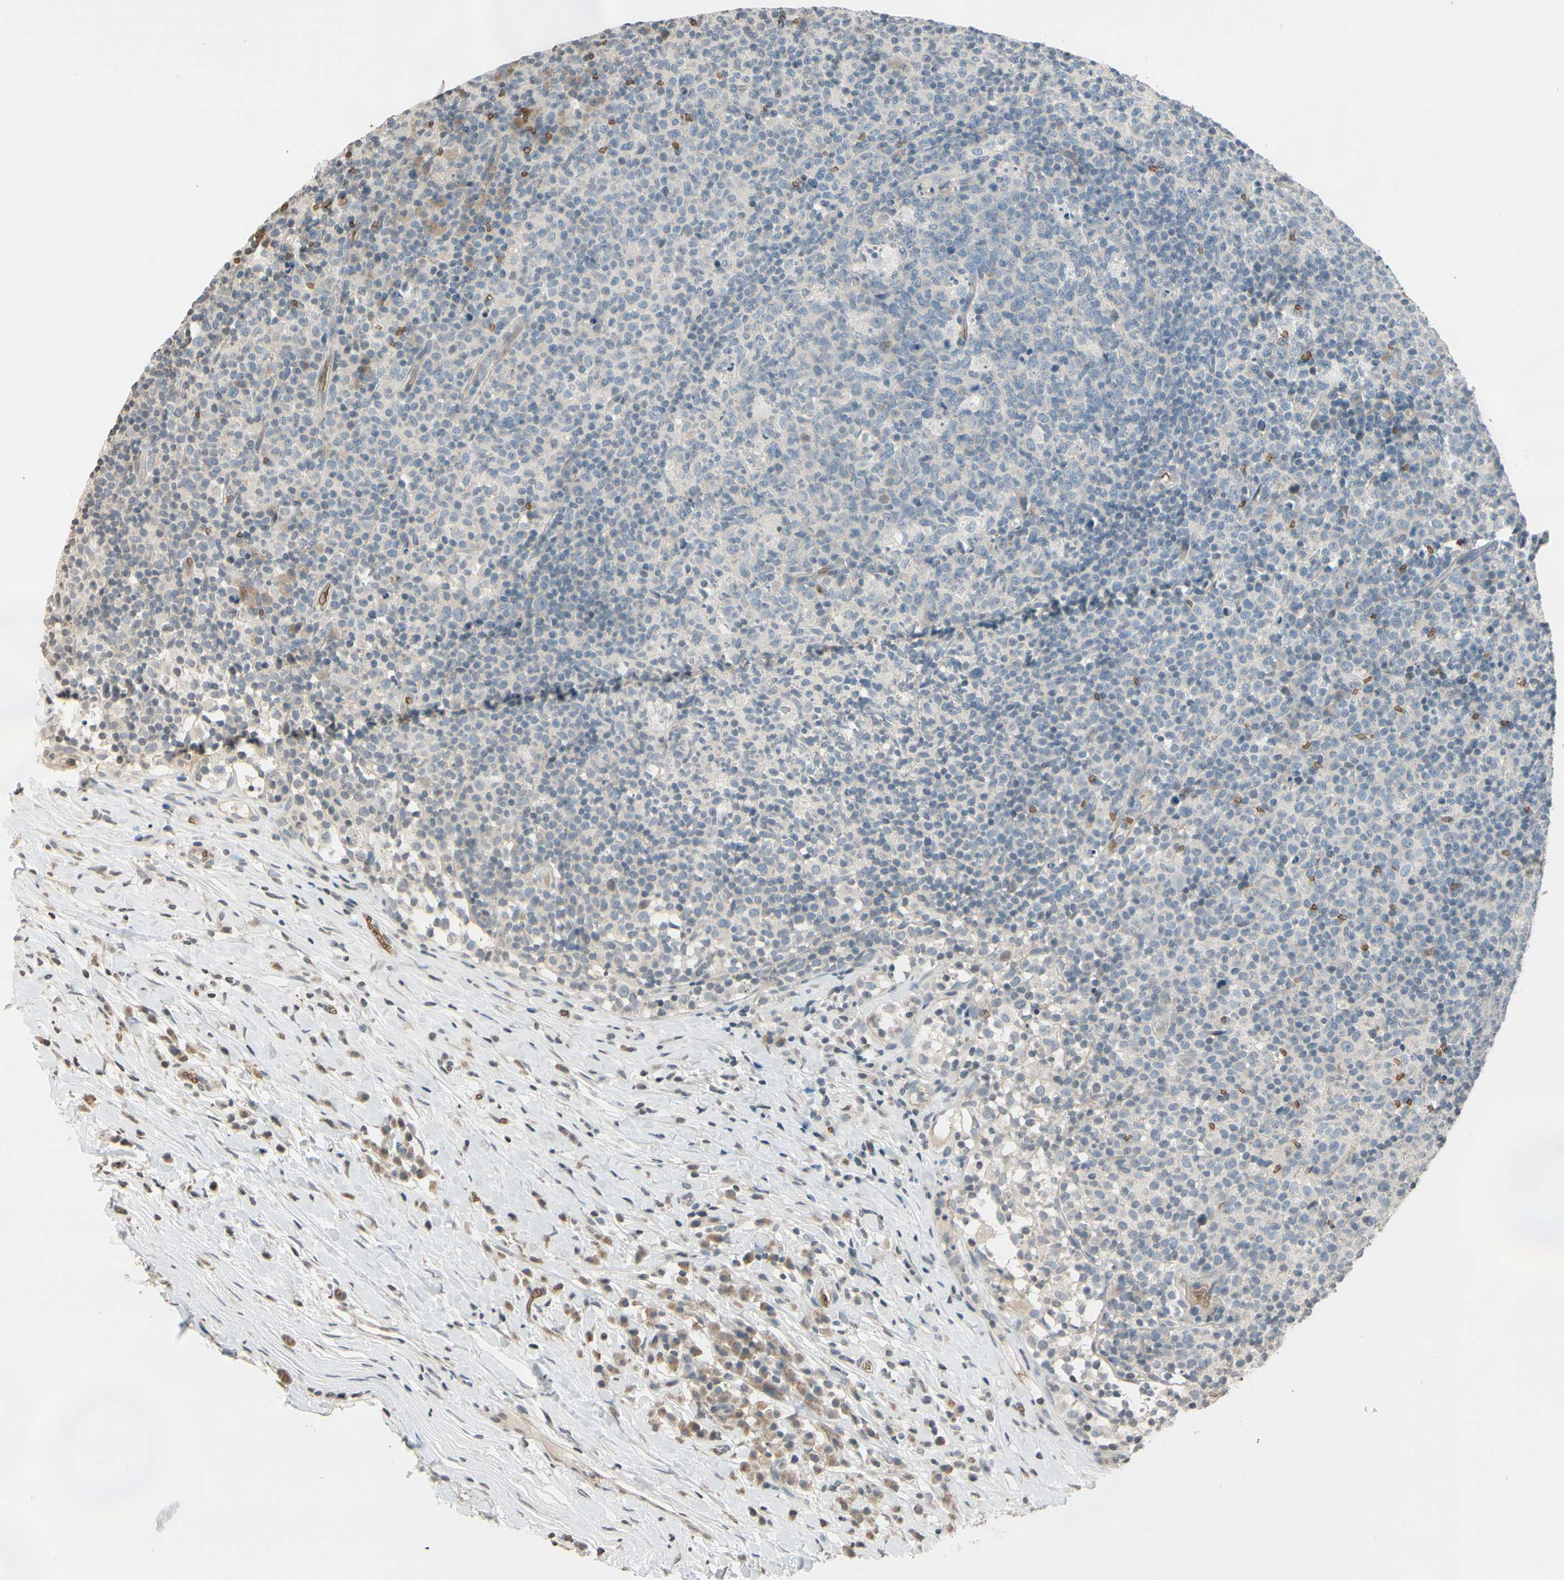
{"staining": {"intensity": "negative", "quantity": "none", "location": "none"}, "tissue": "lymph node", "cell_type": "Germinal center cells", "image_type": "normal", "snomed": [{"axis": "morphology", "description": "Normal tissue, NOS"}, {"axis": "morphology", "description": "Inflammation, NOS"}, {"axis": "topography", "description": "Lymph node"}], "caption": "Immunohistochemical staining of unremarkable human lymph node demonstrates no significant positivity in germinal center cells. Nuclei are stained in blue.", "gene": "GYPC", "patient": {"sex": "male", "age": 55}}